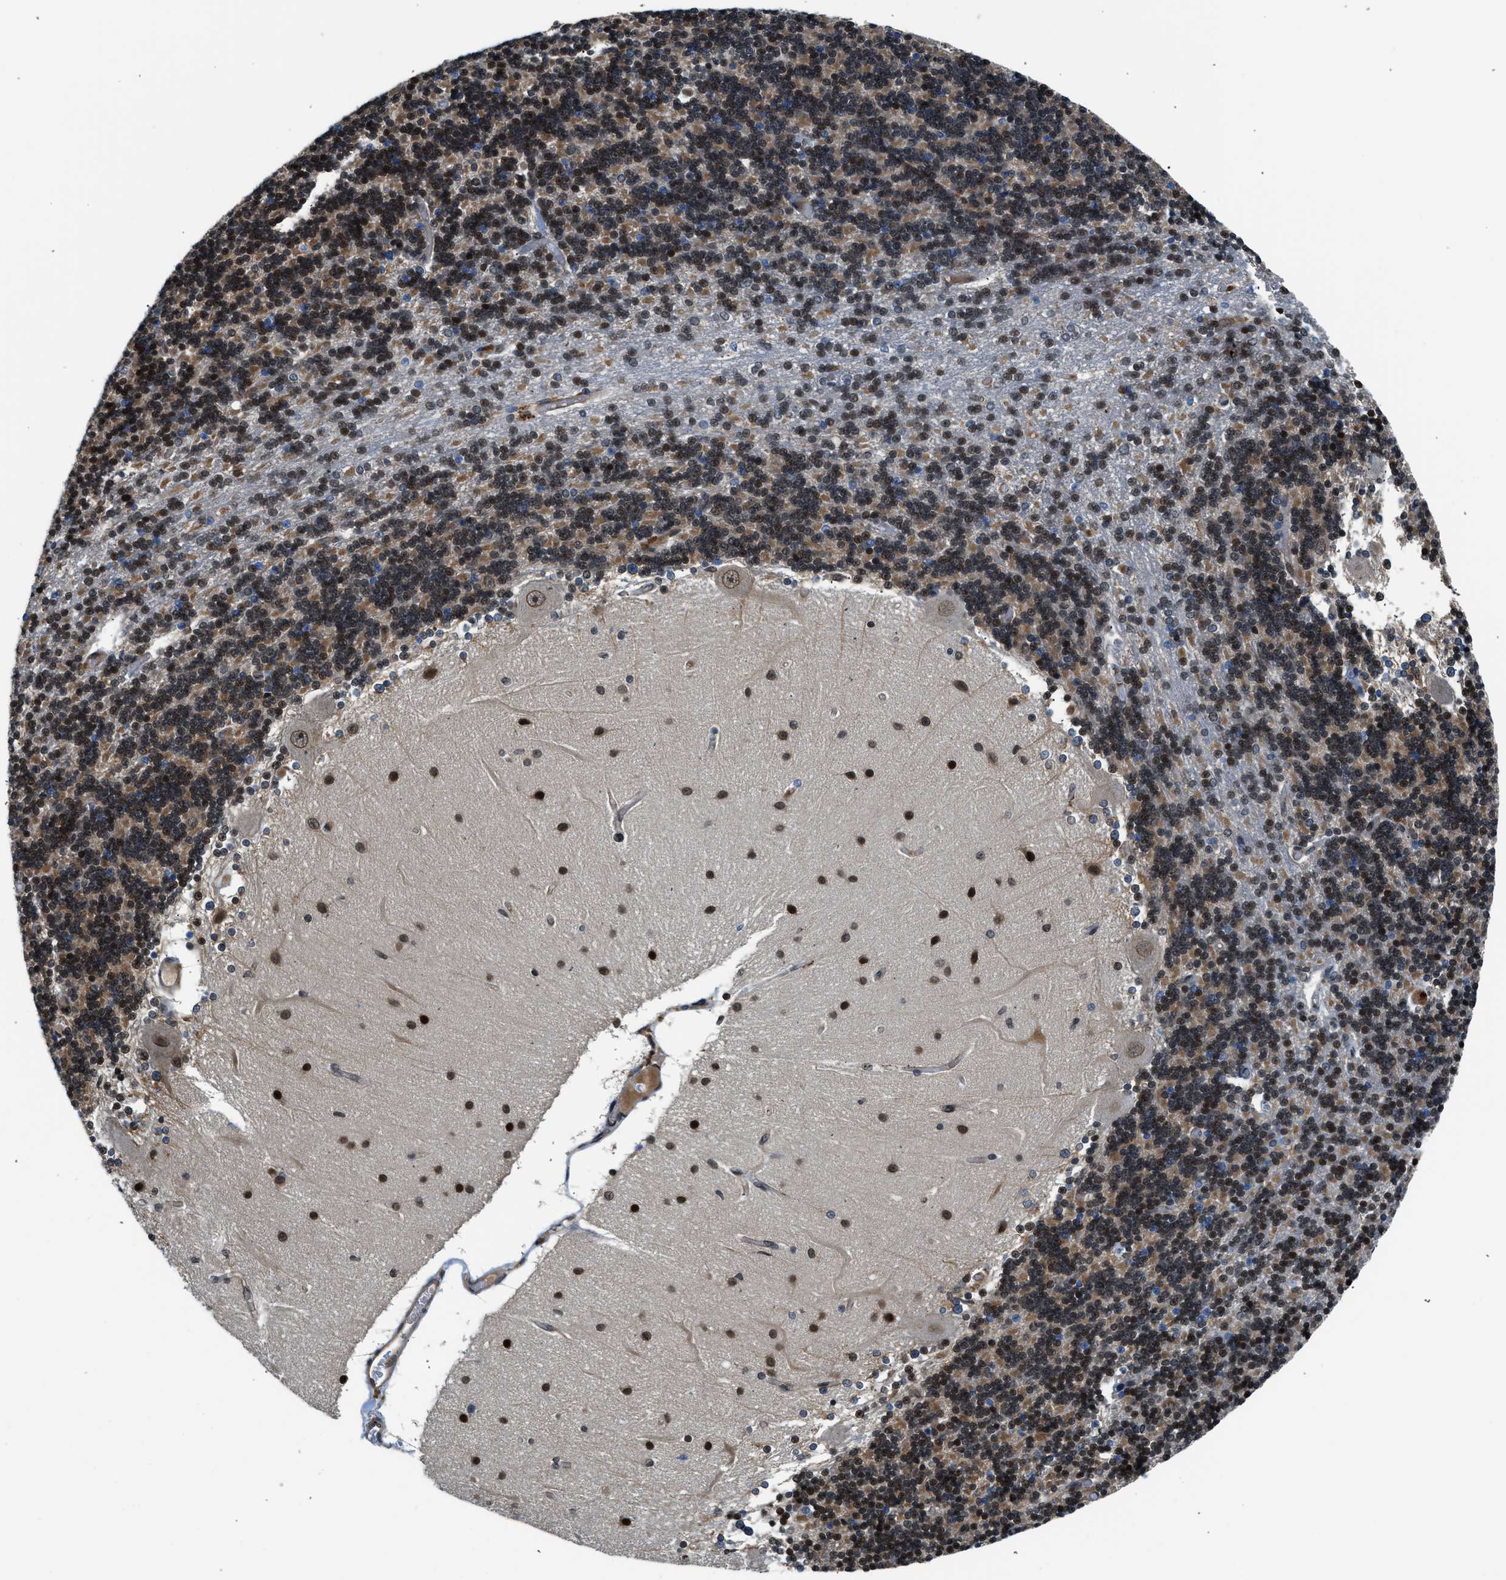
{"staining": {"intensity": "moderate", "quantity": "25%-75%", "location": "cytoplasmic/membranous,nuclear"}, "tissue": "cerebellum", "cell_type": "Cells in granular layer", "image_type": "normal", "snomed": [{"axis": "morphology", "description": "Normal tissue, NOS"}, {"axis": "topography", "description": "Cerebellum"}], "caption": "Normal cerebellum demonstrates moderate cytoplasmic/membranous,nuclear positivity in approximately 25%-75% of cells in granular layer, visualized by immunohistochemistry.", "gene": "RETREG3", "patient": {"sex": "female", "age": 54}}